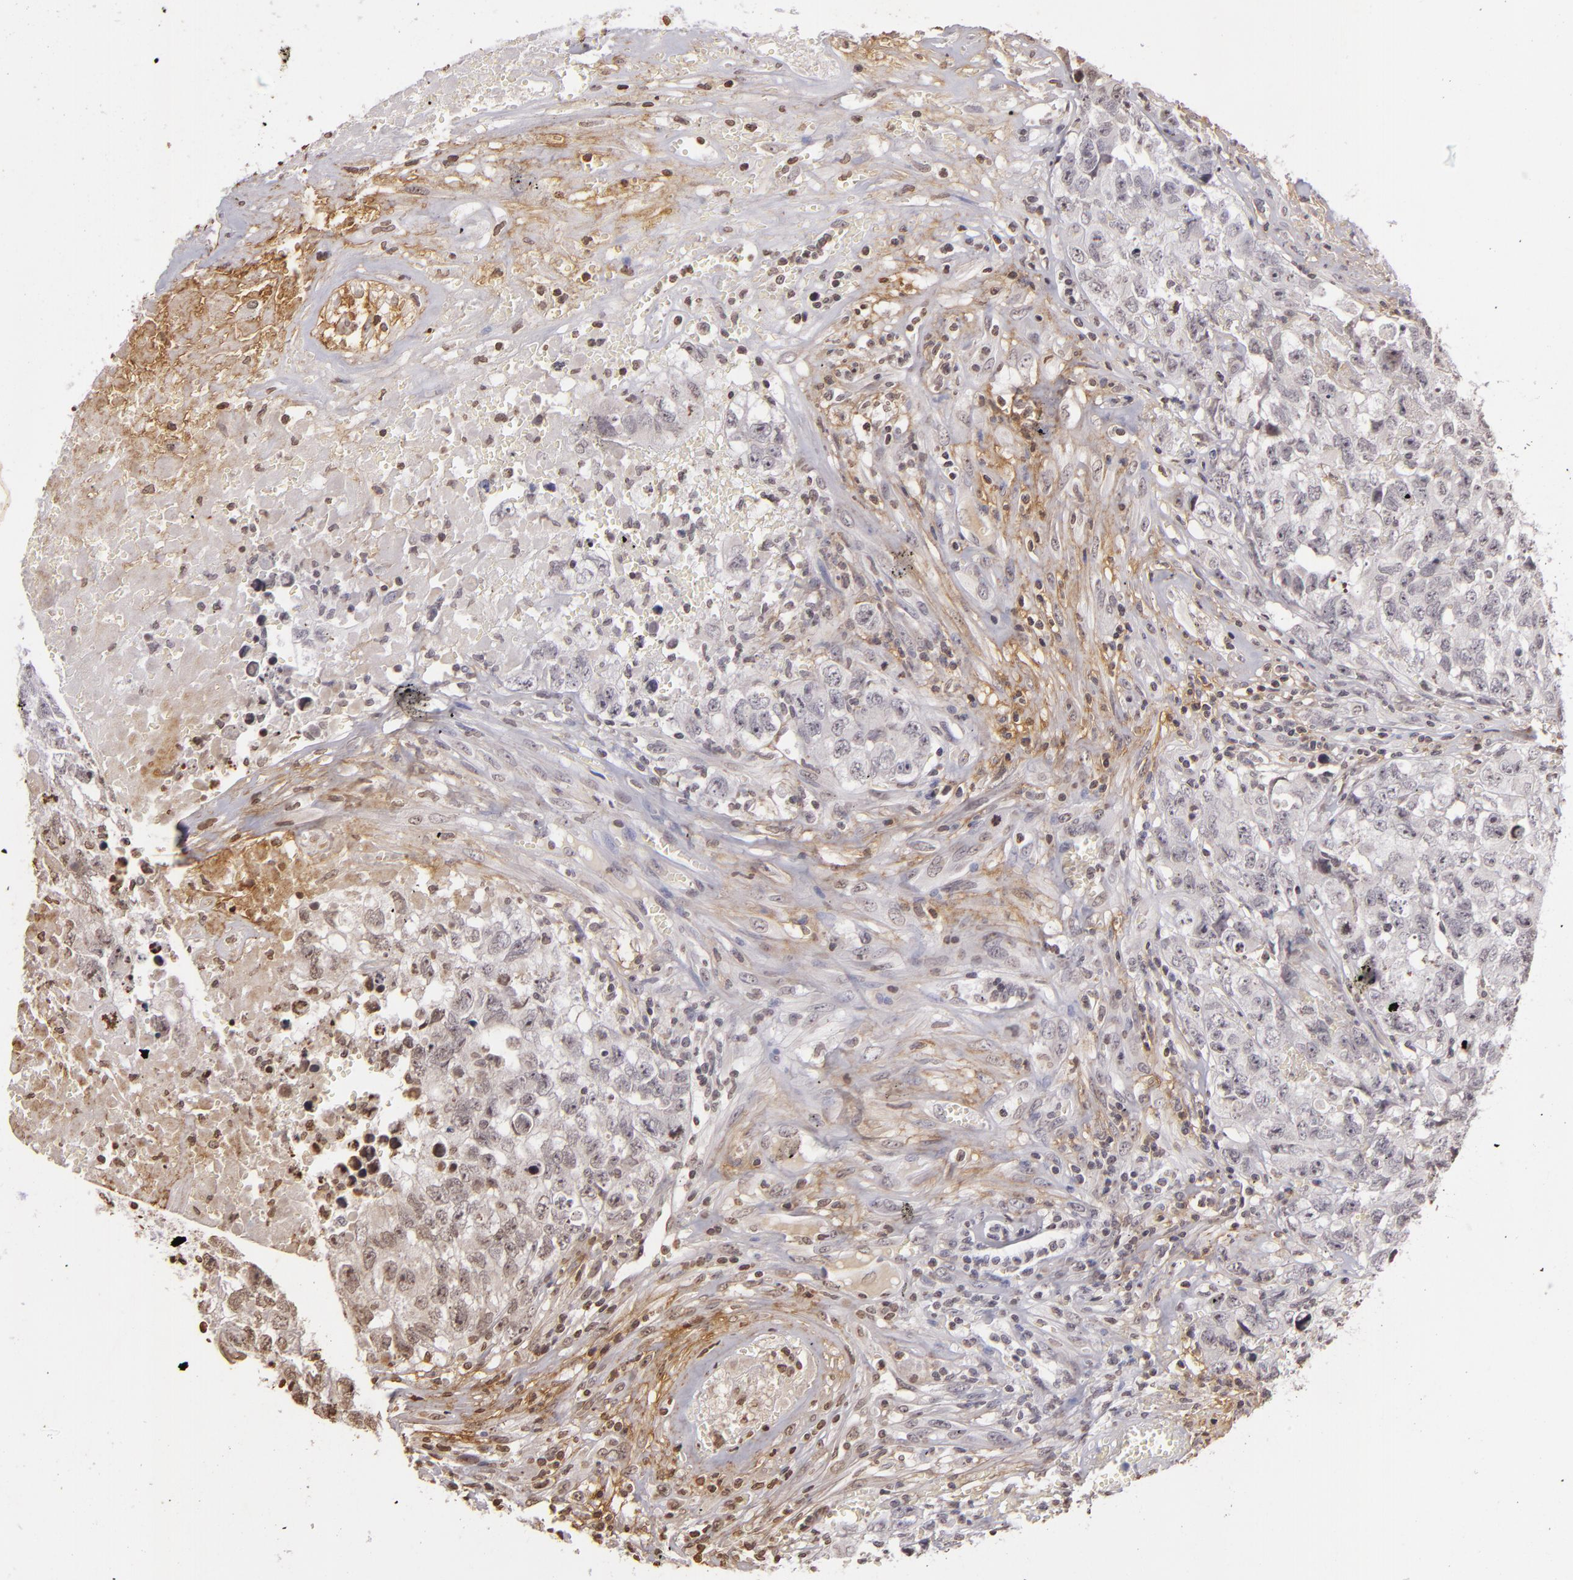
{"staining": {"intensity": "weak", "quantity": "<25%", "location": "nuclear"}, "tissue": "testis cancer", "cell_type": "Tumor cells", "image_type": "cancer", "snomed": [{"axis": "morphology", "description": "Carcinoma, Embryonal, NOS"}, {"axis": "topography", "description": "Testis"}], "caption": "Human testis cancer stained for a protein using IHC displays no positivity in tumor cells.", "gene": "THRB", "patient": {"sex": "male", "age": 31}}